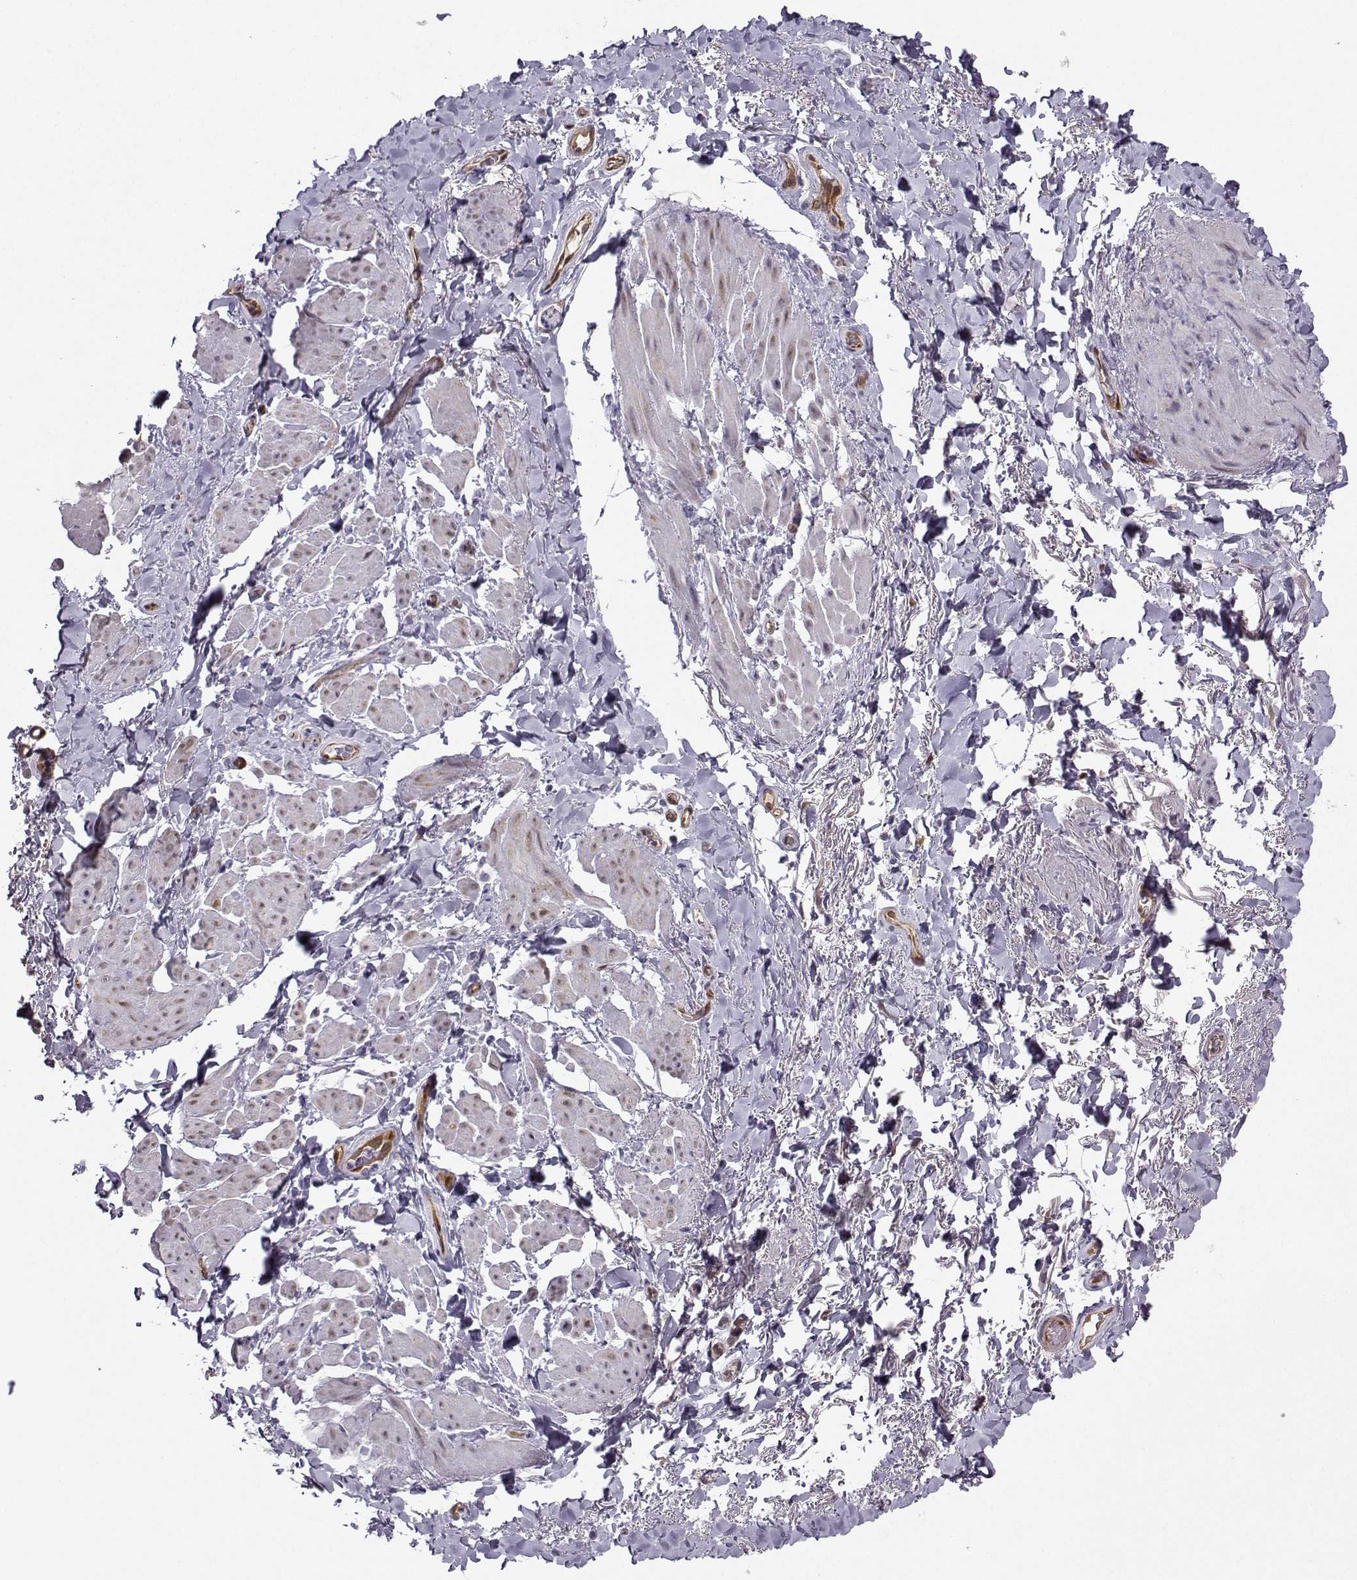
{"staining": {"intensity": "strong", "quantity": "25%-75%", "location": "cytoplasmic/membranous"}, "tissue": "adipose tissue", "cell_type": "Adipocytes", "image_type": "normal", "snomed": [{"axis": "morphology", "description": "Normal tissue, NOS"}, {"axis": "topography", "description": "Anal"}, {"axis": "topography", "description": "Peripheral nerve tissue"}], "caption": "A brown stain labels strong cytoplasmic/membranous positivity of a protein in adipocytes of benign human adipose tissue. (DAB = brown stain, brightfield microscopy at high magnification).", "gene": "NQO1", "patient": {"sex": "male", "age": 53}}